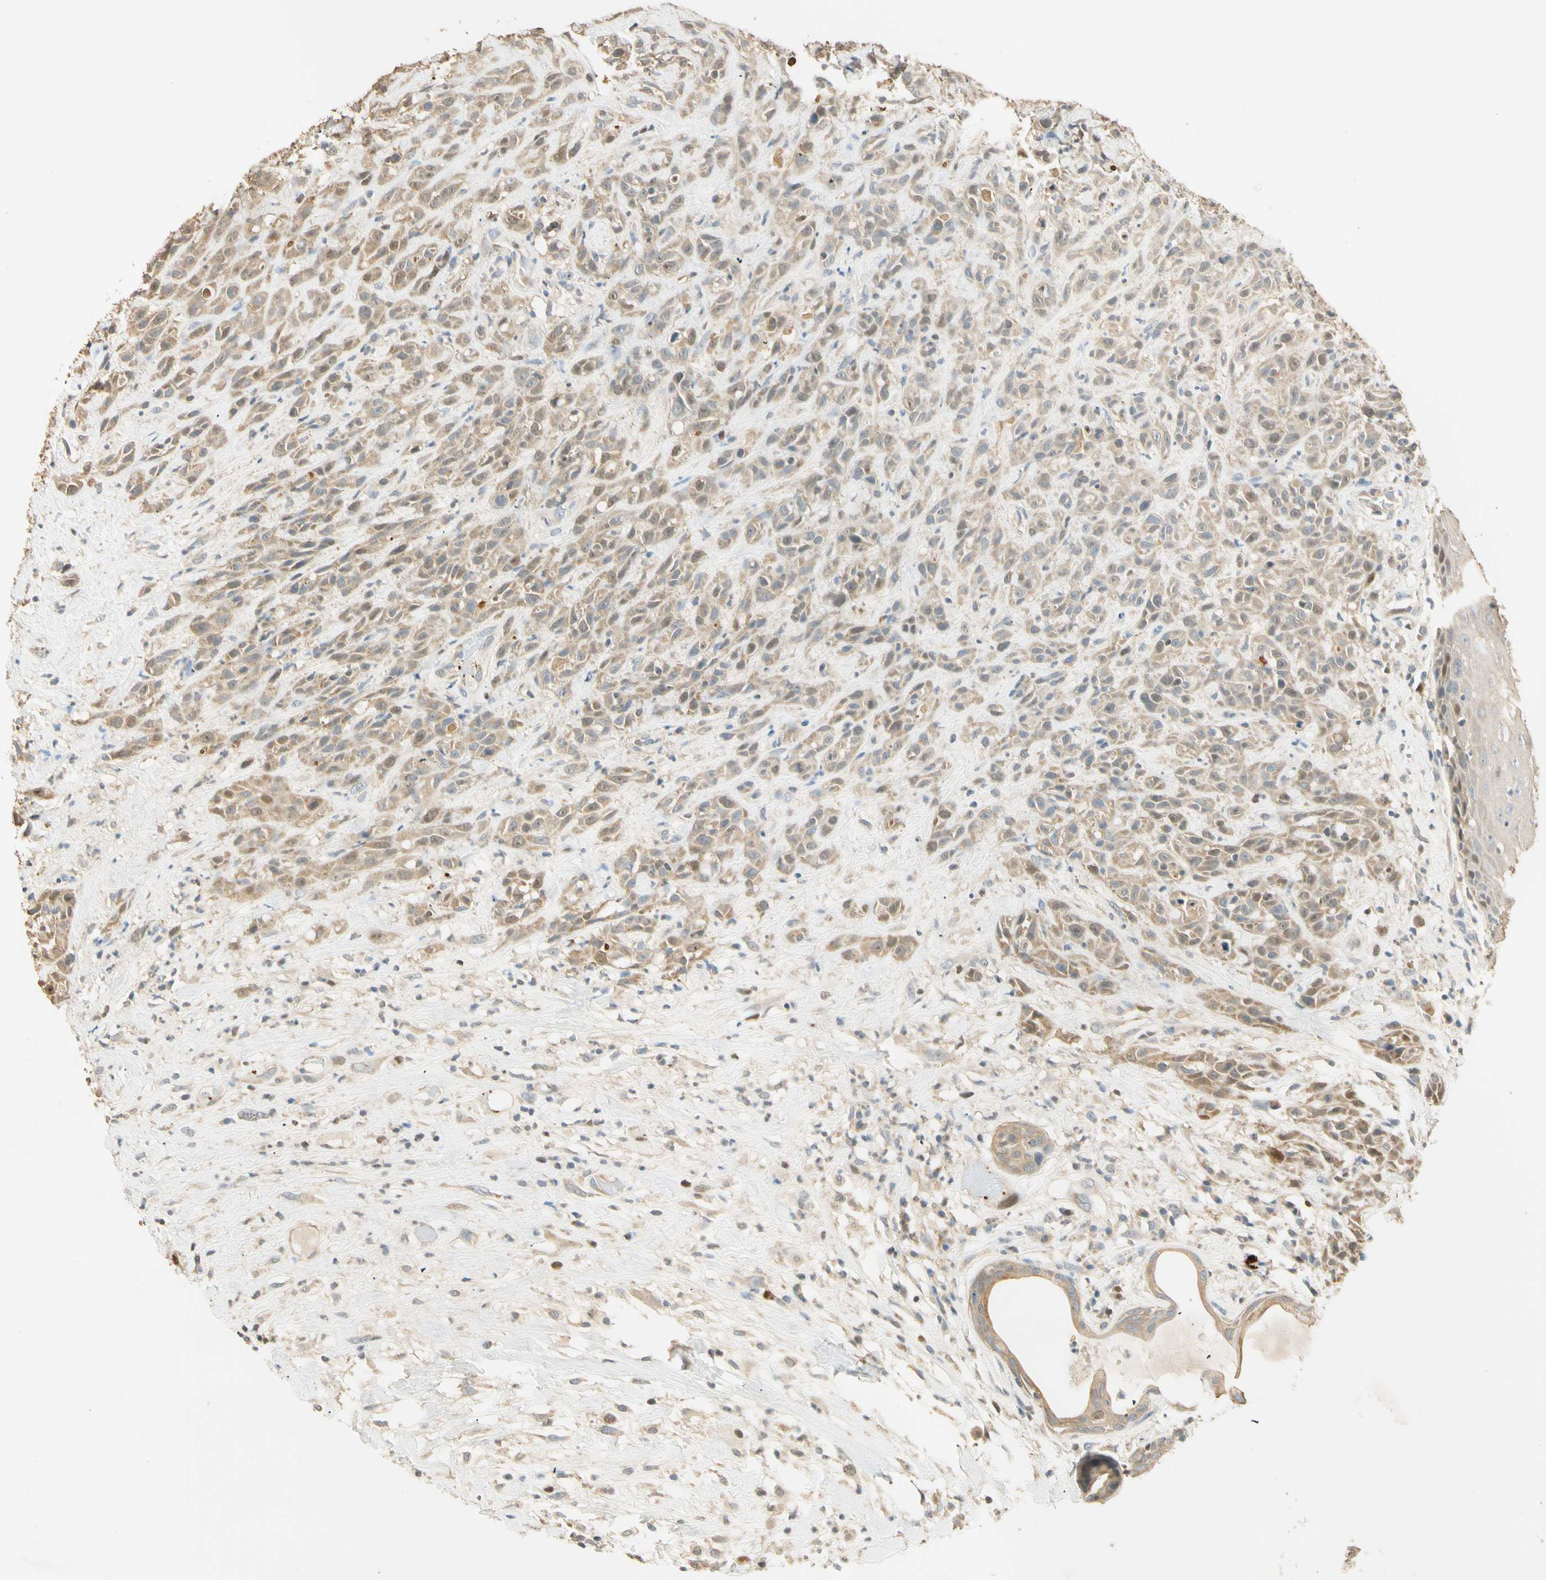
{"staining": {"intensity": "weak", "quantity": ">75%", "location": "cytoplasmic/membranous"}, "tissue": "head and neck cancer", "cell_type": "Tumor cells", "image_type": "cancer", "snomed": [{"axis": "morphology", "description": "Normal tissue, NOS"}, {"axis": "morphology", "description": "Squamous cell carcinoma, NOS"}, {"axis": "topography", "description": "Cartilage tissue"}, {"axis": "topography", "description": "Head-Neck"}], "caption": "Immunohistochemistry (IHC) photomicrograph of neoplastic tissue: head and neck squamous cell carcinoma stained using immunohistochemistry (IHC) demonstrates low levels of weak protein expression localized specifically in the cytoplasmic/membranous of tumor cells, appearing as a cytoplasmic/membranous brown color.", "gene": "RAD18", "patient": {"sex": "male", "age": 62}}